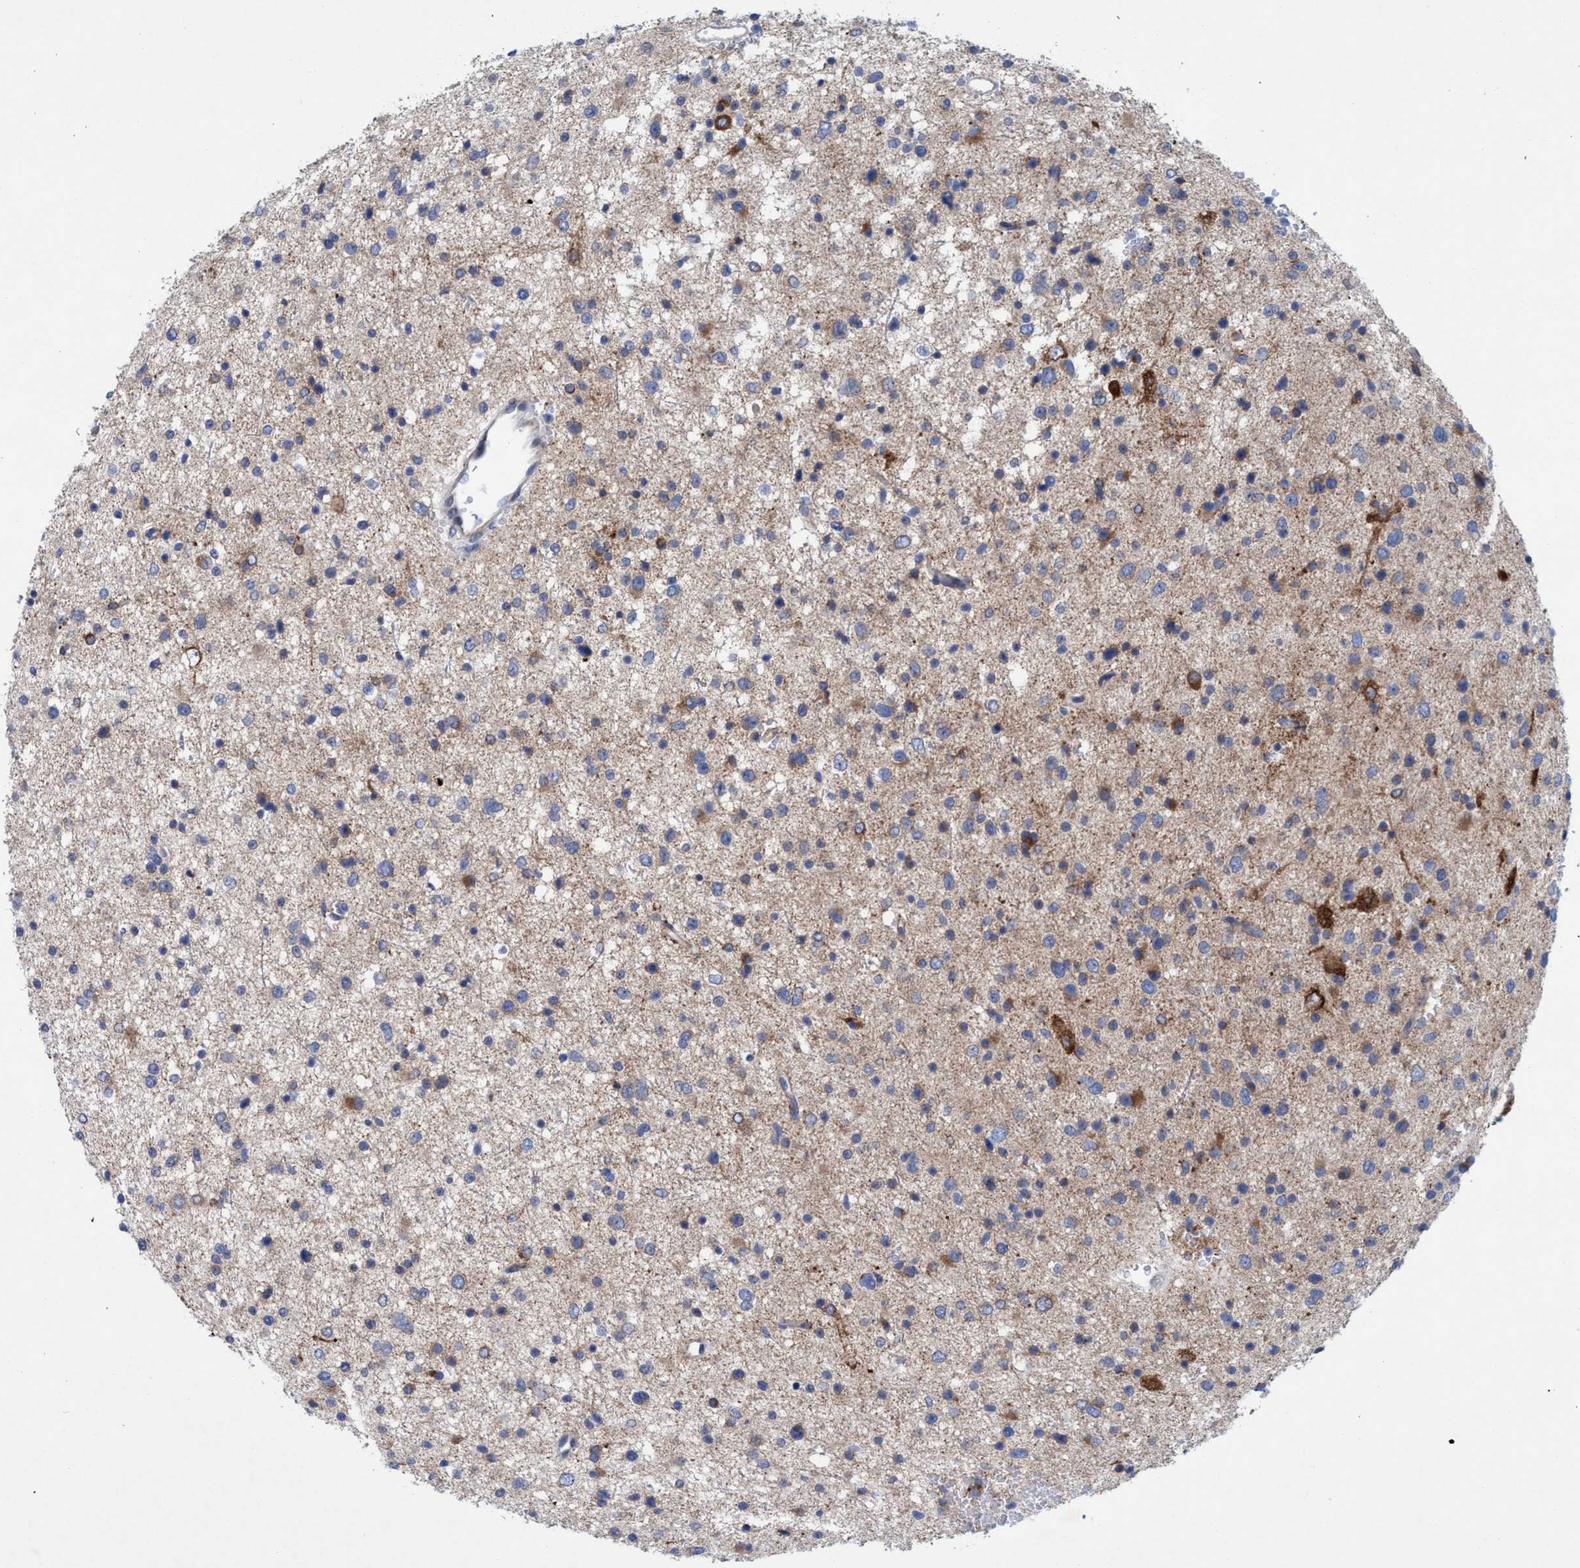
{"staining": {"intensity": "weak", "quantity": ">75%", "location": "cytoplasmic/membranous"}, "tissue": "glioma", "cell_type": "Tumor cells", "image_type": "cancer", "snomed": [{"axis": "morphology", "description": "Glioma, malignant, Low grade"}, {"axis": "topography", "description": "Brain"}], "caption": "There is low levels of weak cytoplasmic/membranous staining in tumor cells of glioma, as demonstrated by immunohistochemical staining (brown color).", "gene": "RSAD1", "patient": {"sex": "female", "age": 37}}